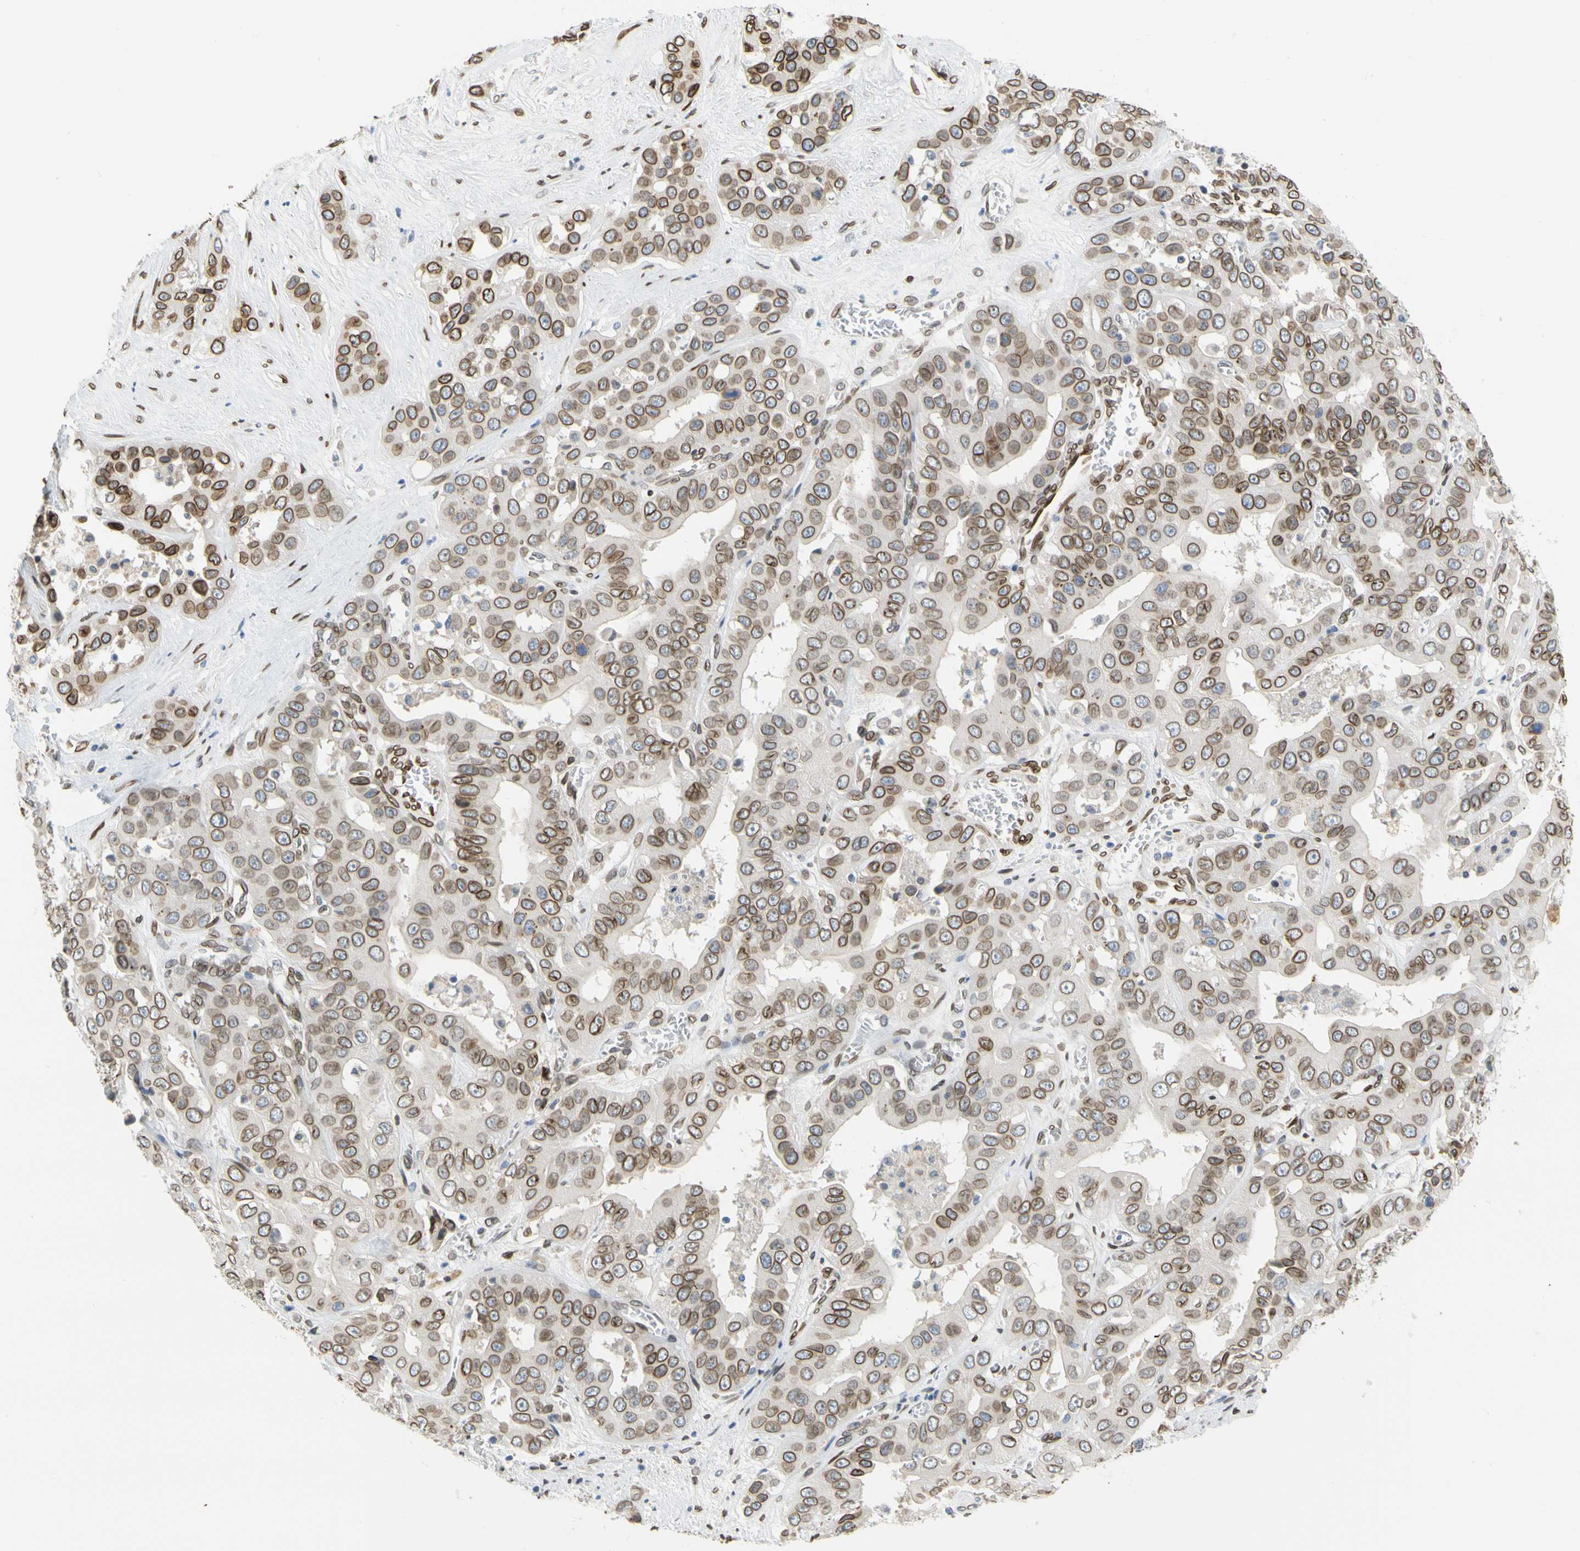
{"staining": {"intensity": "moderate", "quantity": ">75%", "location": "cytoplasmic/membranous,nuclear"}, "tissue": "liver cancer", "cell_type": "Tumor cells", "image_type": "cancer", "snomed": [{"axis": "morphology", "description": "Cholangiocarcinoma"}, {"axis": "topography", "description": "Liver"}], "caption": "Moderate cytoplasmic/membranous and nuclear staining is seen in about >75% of tumor cells in liver cancer. The staining was performed using DAB (3,3'-diaminobenzidine) to visualize the protein expression in brown, while the nuclei were stained in blue with hematoxylin (Magnification: 20x).", "gene": "SUN1", "patient": {"sex": "female", "age": 52}}